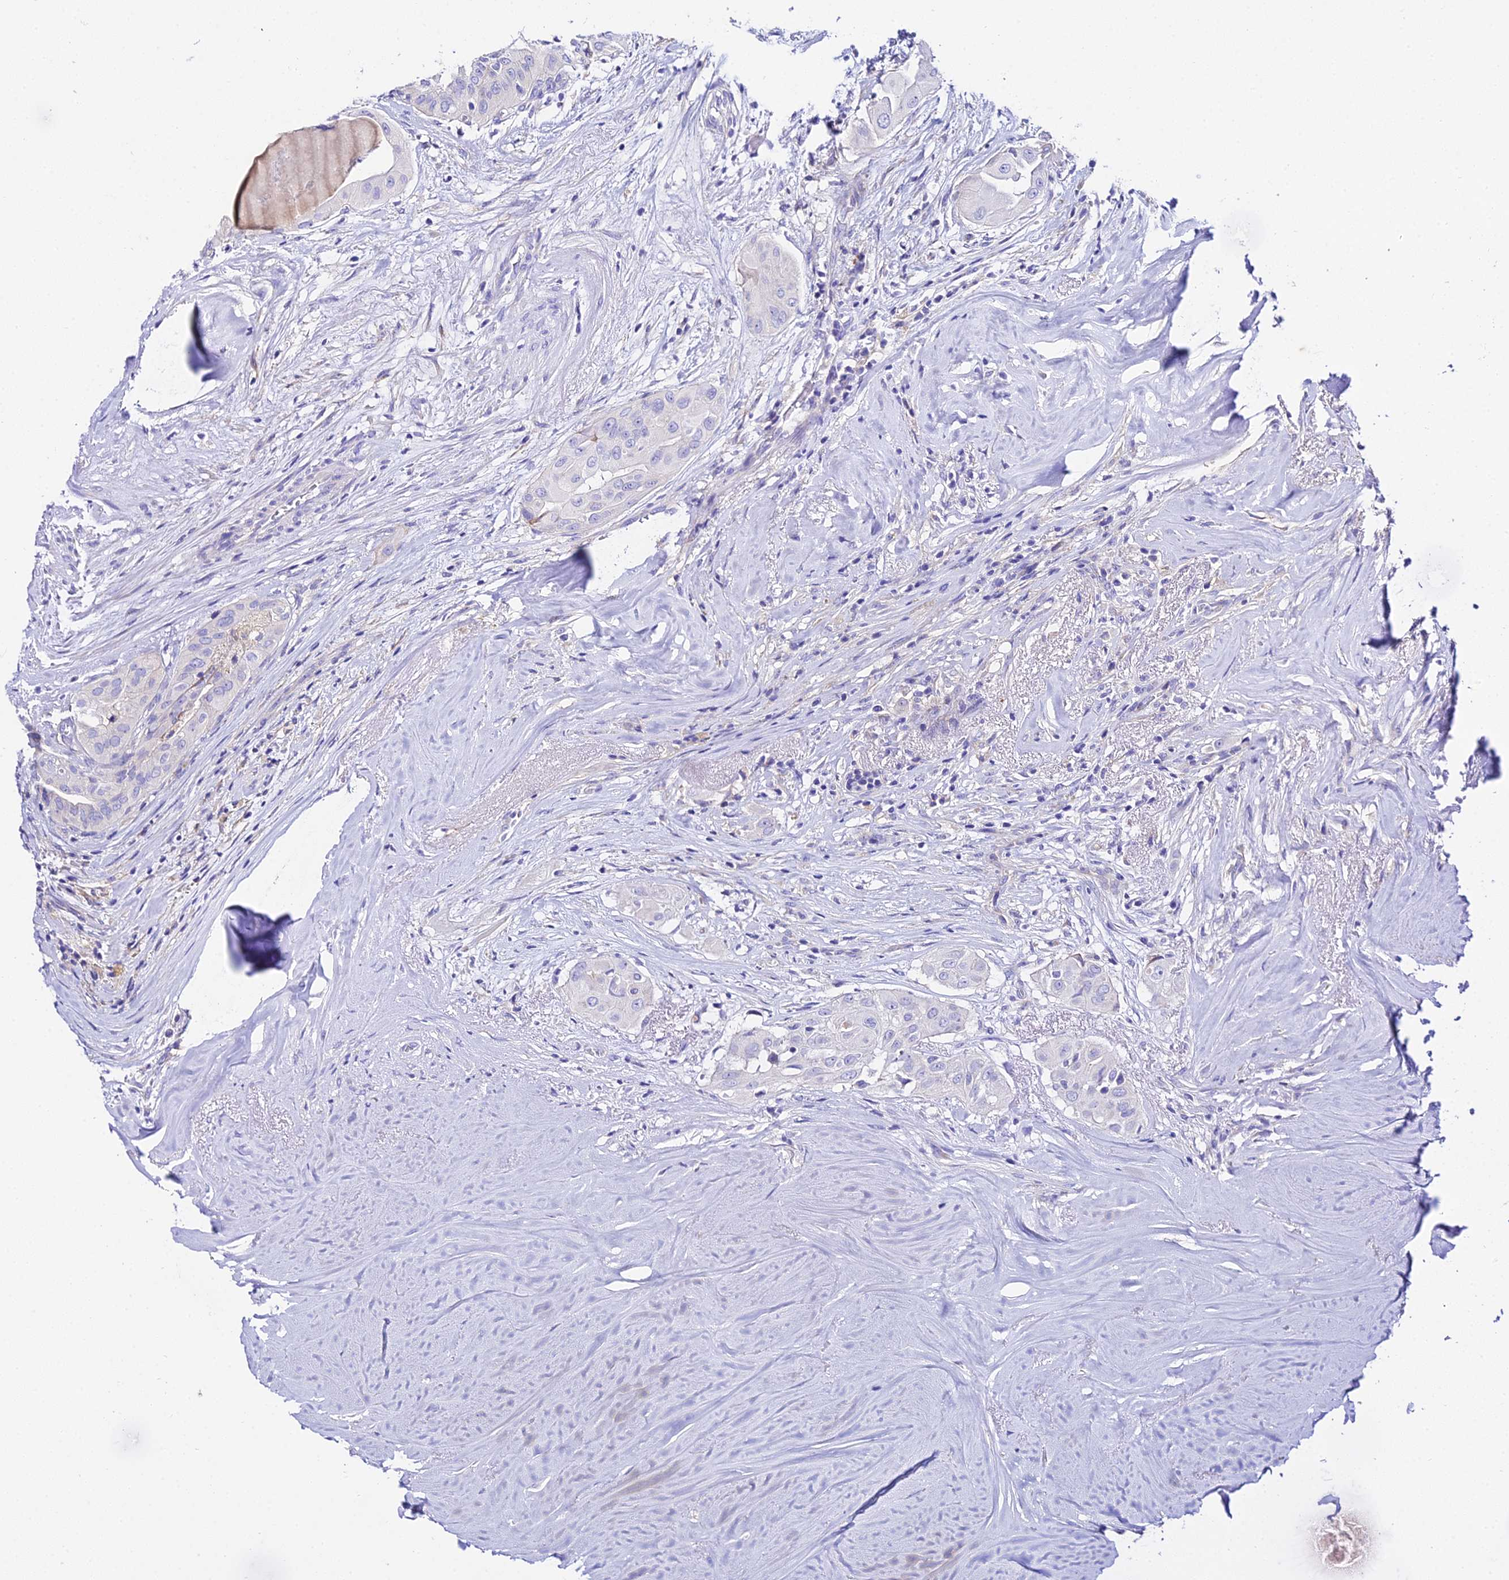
{"staining": {"intensity": "negative", "quantity": "none", "location": "none"}, "tissue": "thyroid cancer", "cell_type": "Tumor cells", "image_type": "cancer", "snomed": [{"axis": "morphology", "description": "Papillary adenocarcinoma, NOS"}, {"axis": "topography", "description": "Thyroid gland"}], "caption": "The IHC photomicrograph has no significant staining in tumor cells of papillary adenocarcinoma (thyroid) tissue.", "gene": "TMEM117", "patient": {"sex": "female", "age": 59}}